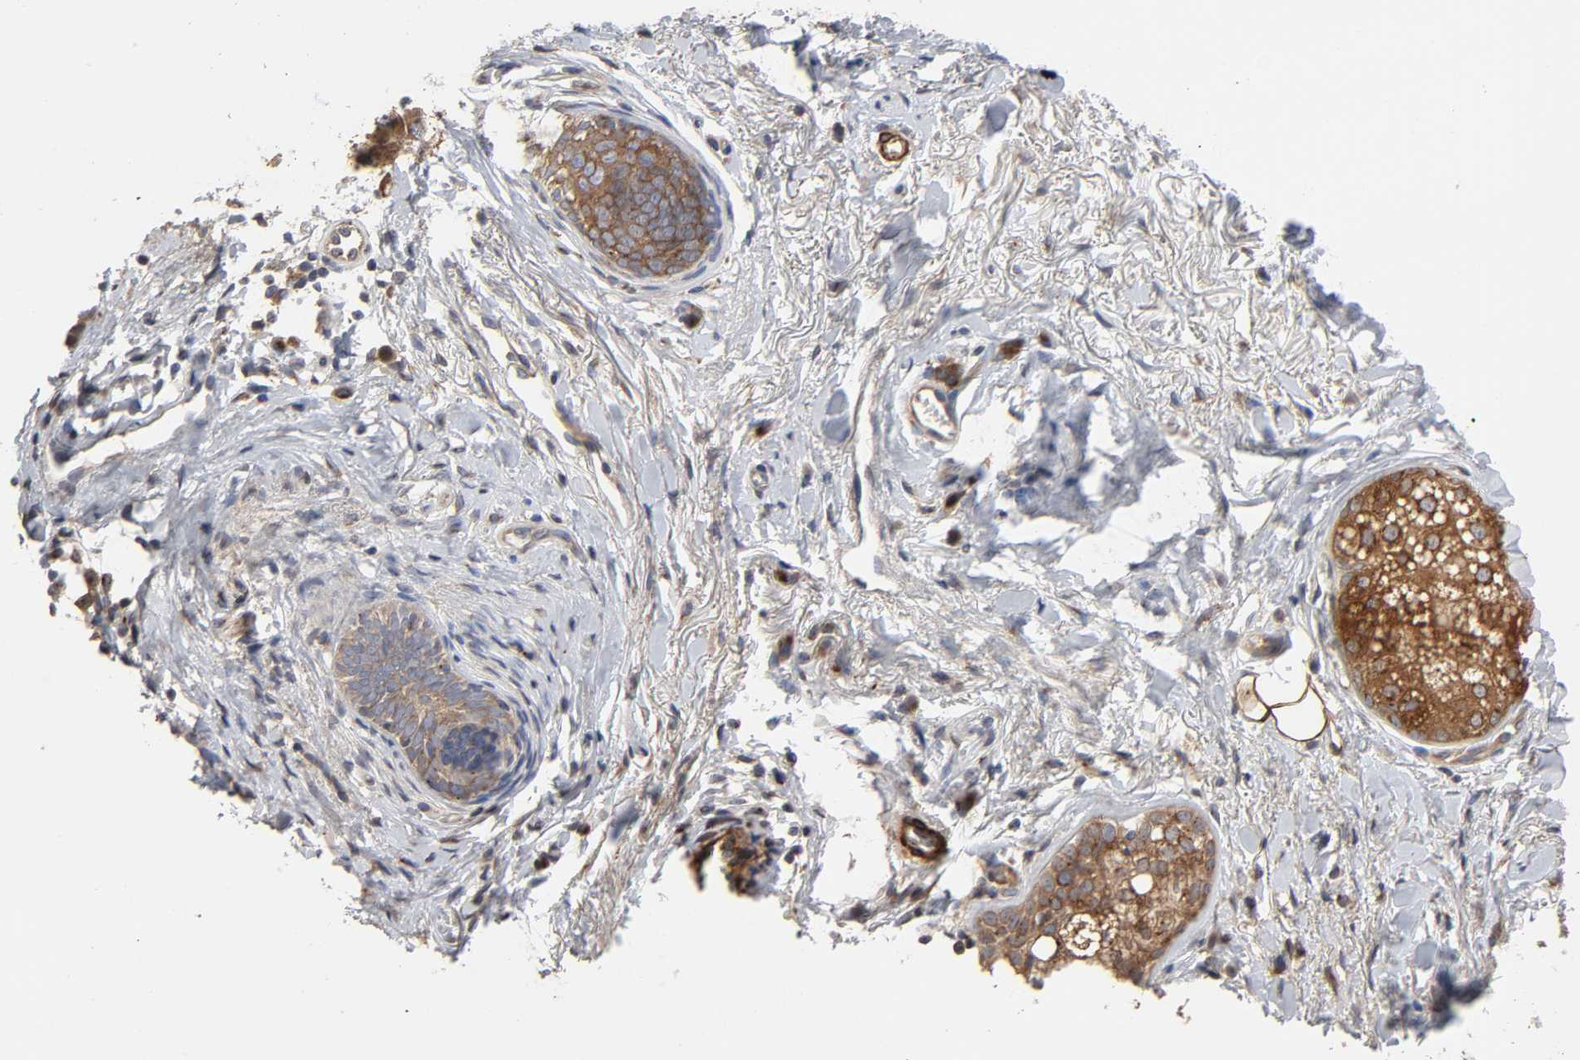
{"staining": {"intensity": "strong", "quantity": ">75%", "location": "cytoplasmic/membranous"}, "tissue": "skin cancer", "cell_type": "Tumor cells", "image_type": "cancer", "snomed": [{"axis": "morphology", "description": "Normal tissue, NOS"}, {"axis": "morphology", "description": "Basal cell carcinoma"}, {"axis": "topography", "description": "Skin"}], "caption": "Immunohistochemical staining of skin cancer reveals high levels of strong cytoplasmic/membranous protein expression in about >75% of tumor cells. Using DAB (3,3'-diaminobenzidine) (brown) and hematoxylin (blue) stains, captured at high magnification using brightfield microscopy.", "gene": "GNPTG", "patient": {"sex": "female", "age": 69}}